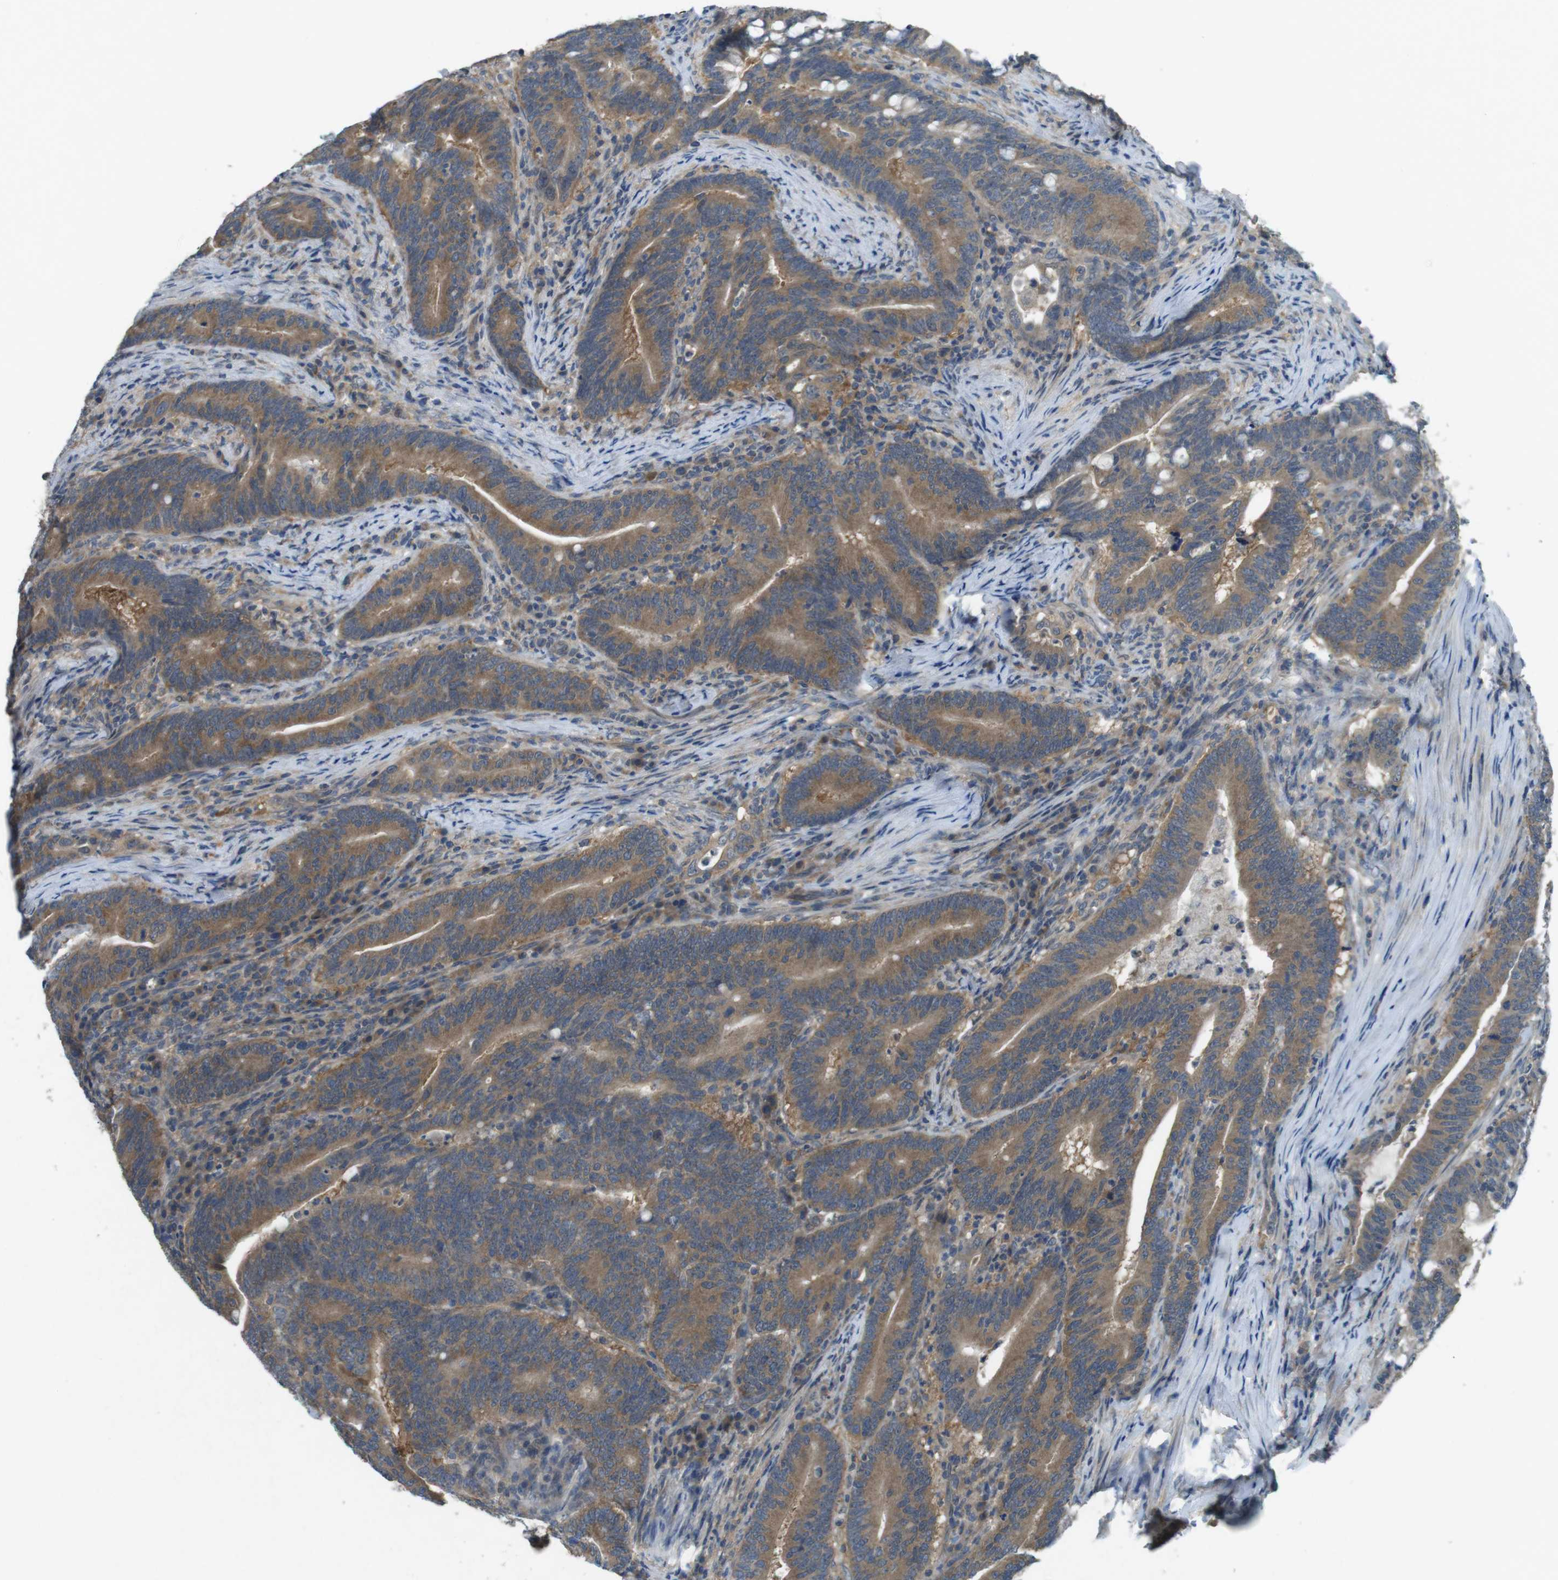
{"staining": {"intensity": "moderate", "quantity": ">75%", "location": "cytoplasmic/membranous"}, "tissue": "colorectal cancer", "cell_type": "Tumor cells", "image_type": "cancer", "snomed": [{"axis": "morphology", "description": "Normal tissue, NOS"}, {"axis": "morphology", "description": "Adenocarcinoma, NOS"}, {"axis": "topography", "description": "Colon"}], "caption": "This photomicrograph reveals colorectal adenocarcinoma stained with immunohistochemistry to label a protein in brown. The cytoplasmic/membranous of tumor cells show moderate positivity for the protein. Nuclei are counter-stained blue.", "gene": "SUGT1", "patient": {"sex": "female", "age": 66}}